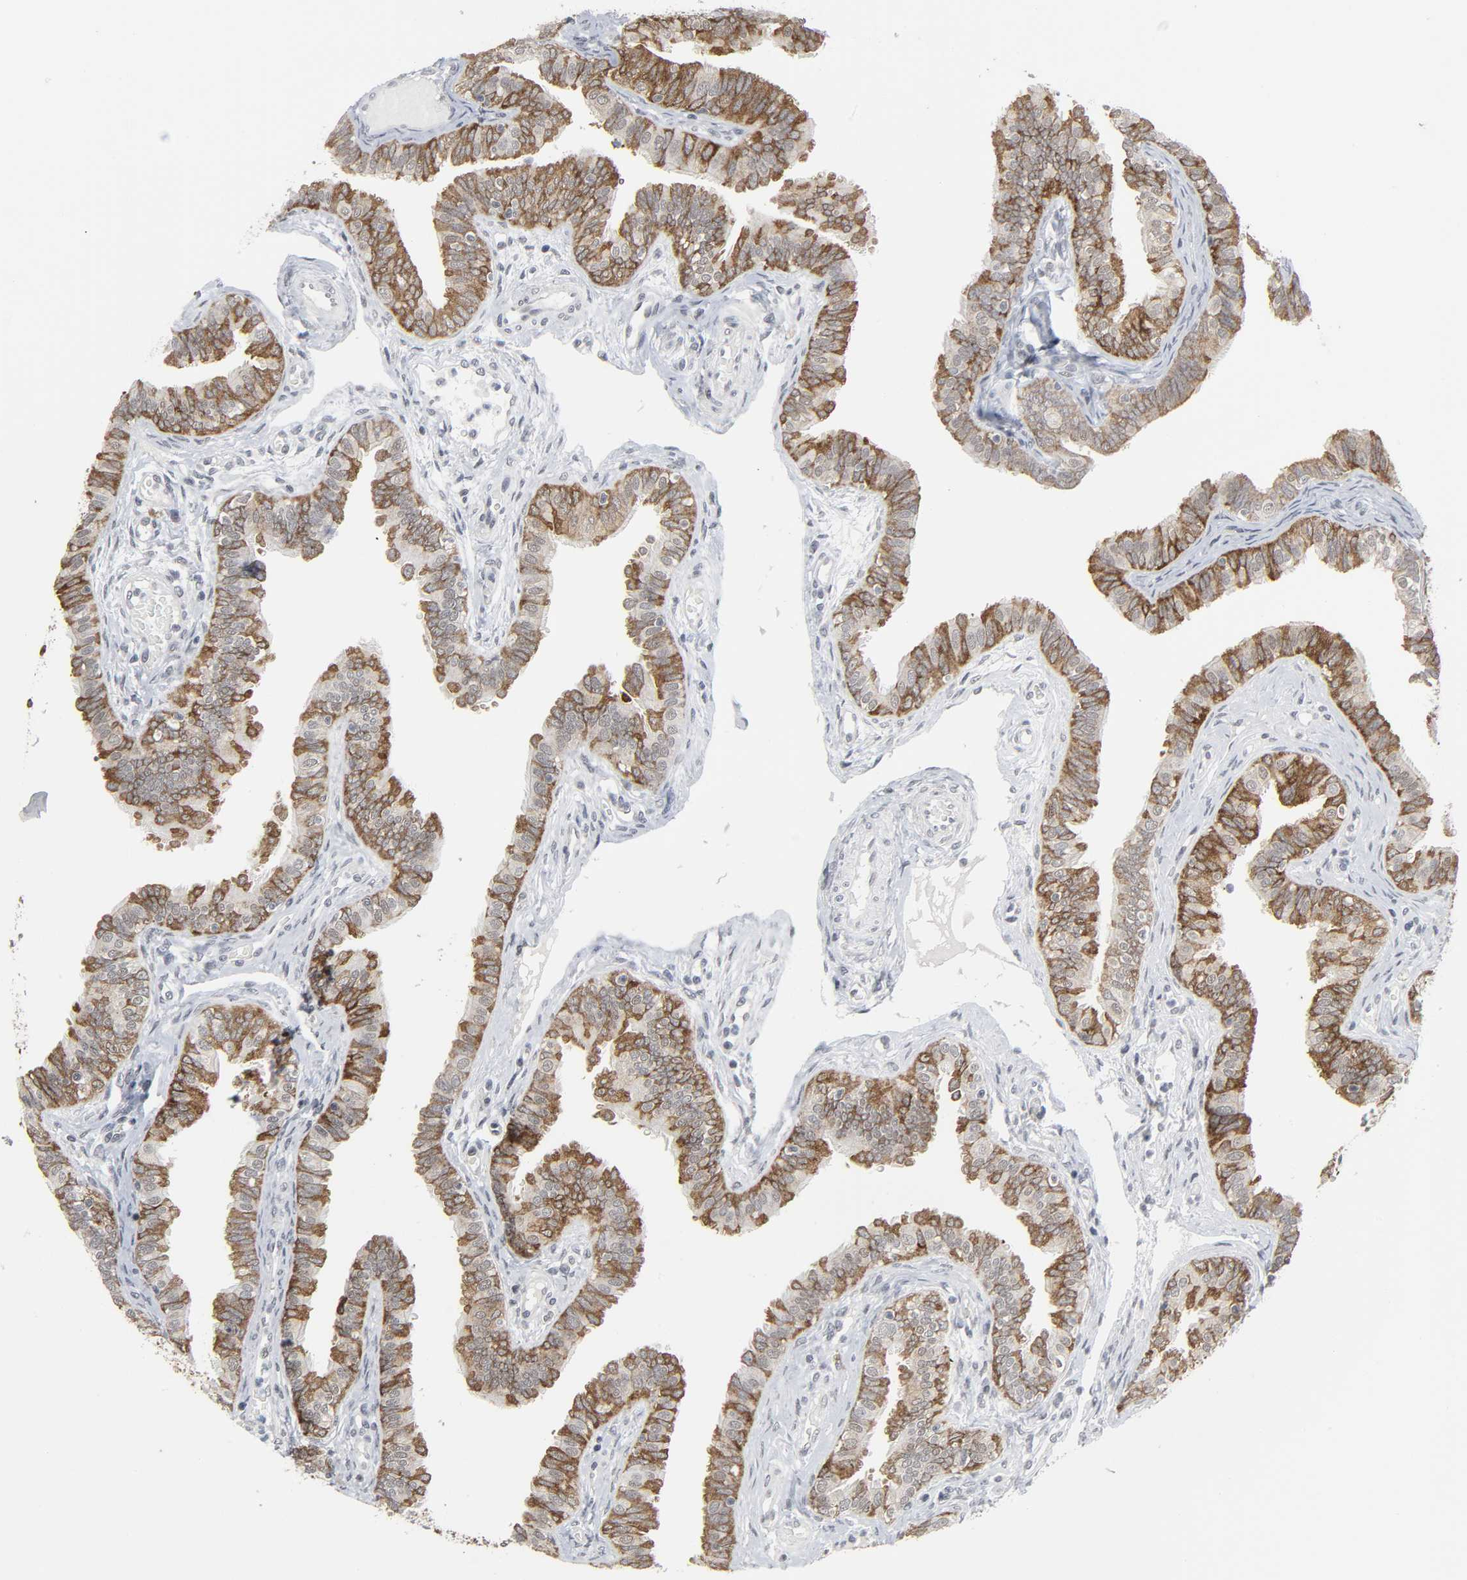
{"staining": {"intensity": "strong", "quantity": ">75%", "location": "cytoplasmic/membranous"}, "tissue": "fallopian tube", "cell_type": "Glandular cells", "image_type": "normal", "snomed": [{"axis": "morphology", "description": "Normal tissue, NOS"}, {"axis": "morphology", "description": "Dermoid, NOS"}, {"axis": "topography", "description": "Fallopian tube"}], "caption": "Strong cytoplasmic/membranous positivity for a protein is present in about >75% of glandular cells of normal fallopian tube using IHC.", "gene": "MUC1", "patient": {"sex": "female", "age": 33}}